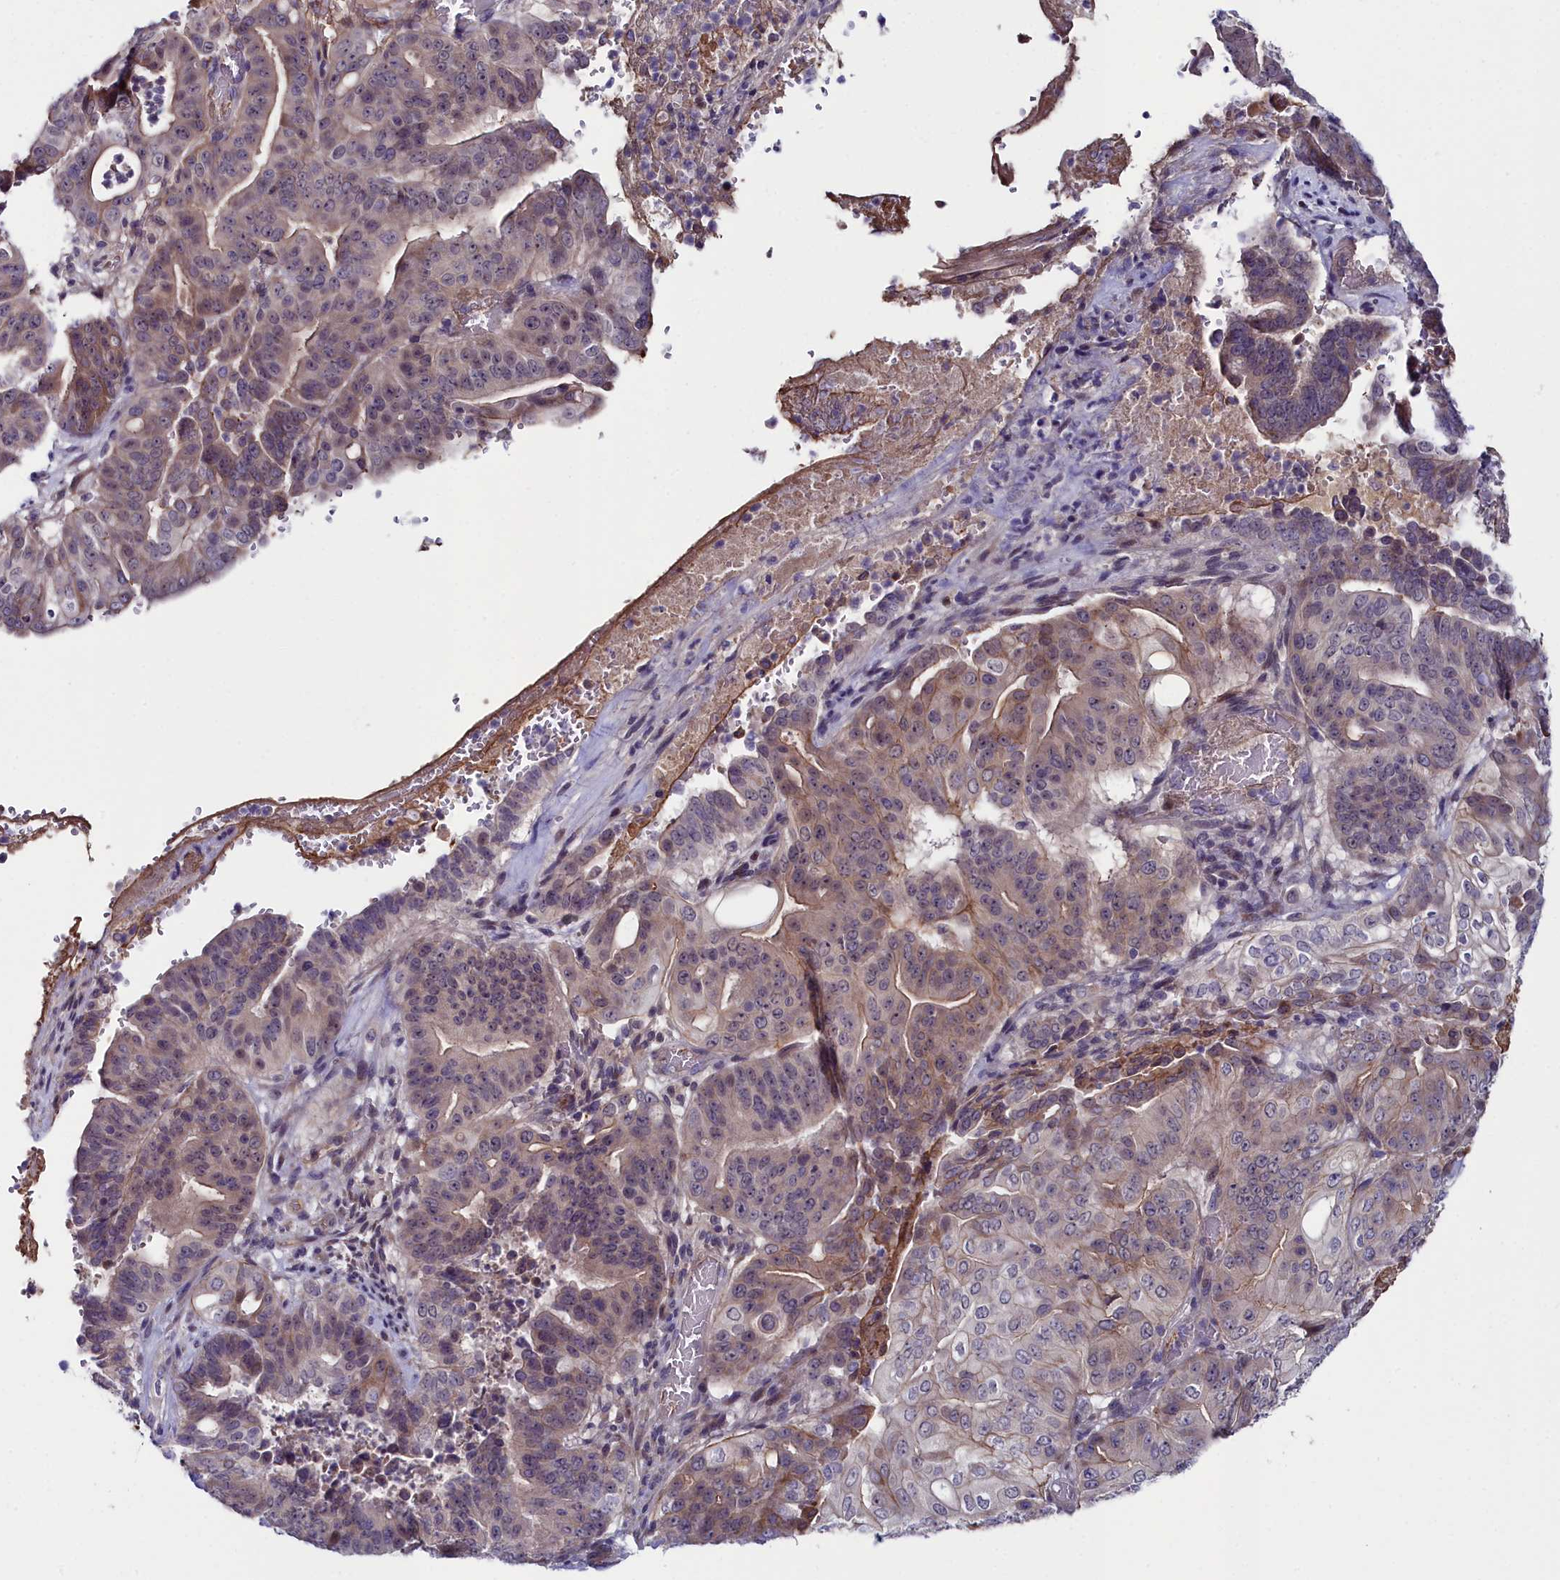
{"staining": {"intensity": "weak", "quantity": "25%-75%", "location": "cytoplasmic/membranous,nuclear"}, "tissue": "pancreatic cancer", "cell_type": "Tumor cells", "image_type": "cancer", "snomed": [{"axis": "morphology", "description": "Adenocarcinoma, NOS"}, {"axis": "topography", "description": "Pancreas"}], "caption": "Immunohistochemical staining of human pancreatic adenocarcinoma displays low levels of weak cytoplasmic/membranous and nuclear staining in about 25%-75% of tumor cells.", "gene": "KCTD18", "patient": {"sex": "female", "age": 77}}